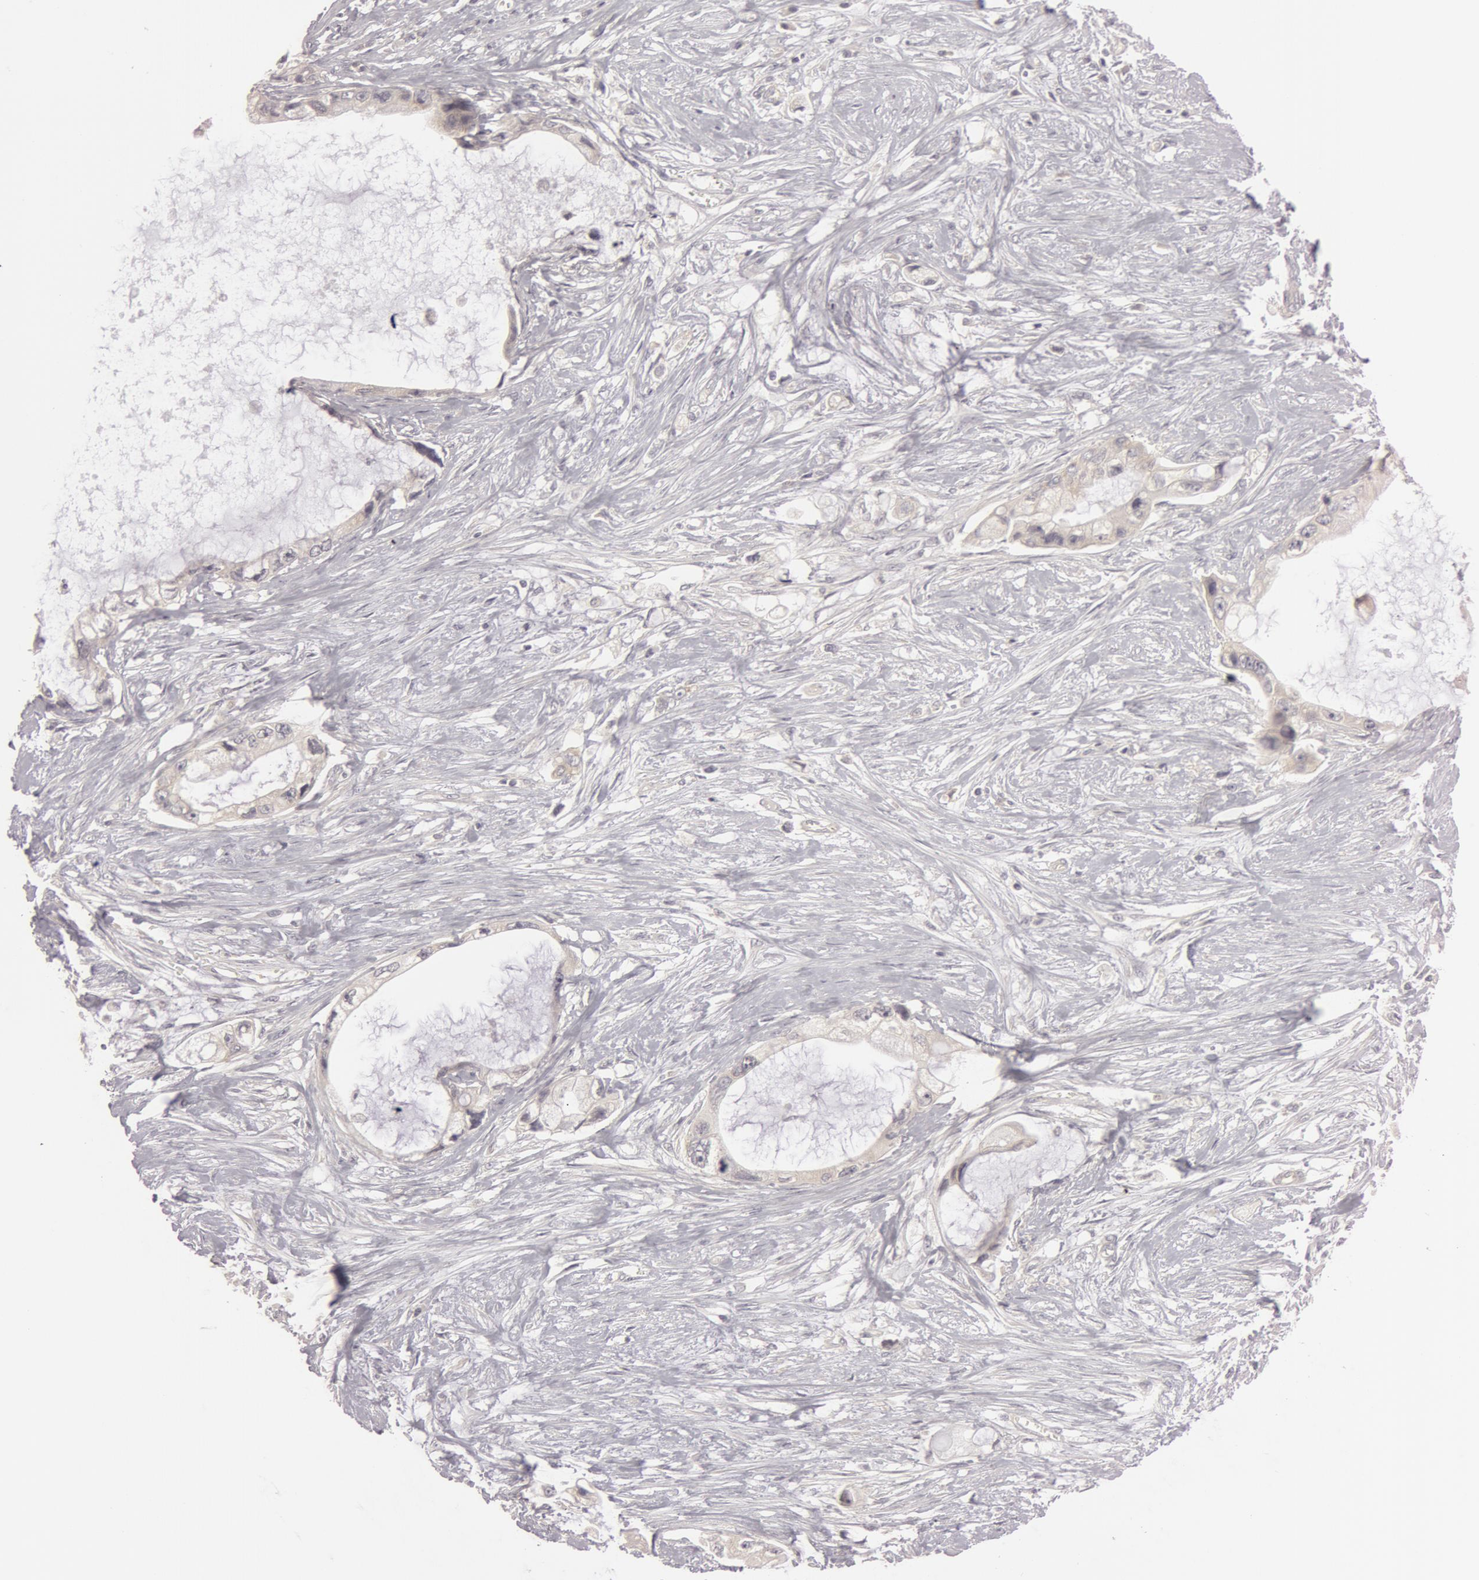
{"staining": {"intensity": "weak", "quantity": "<25%", "location": "cytoplasmic/membranous"}, "tissue": "pancreatic cancer", "cell_type": "Tumor cells", "image_type": "cancer", "snomed": [{"axis": "morphology", "description": "Adenocarcinoma, NOS"}, {"axis": "topography", "description": "Pancreas"}, {"axis": "topography", "description": "Stomach, upper"}], "caption": "High power microscopy histopathology image of an immunohistochemistry image of pancreatic cancer (adenocarcinoma), revealing no significant positivity in tumor cells.", "gene": "RALGAPA1", "patient": {"sex": "male", "age": 77}}